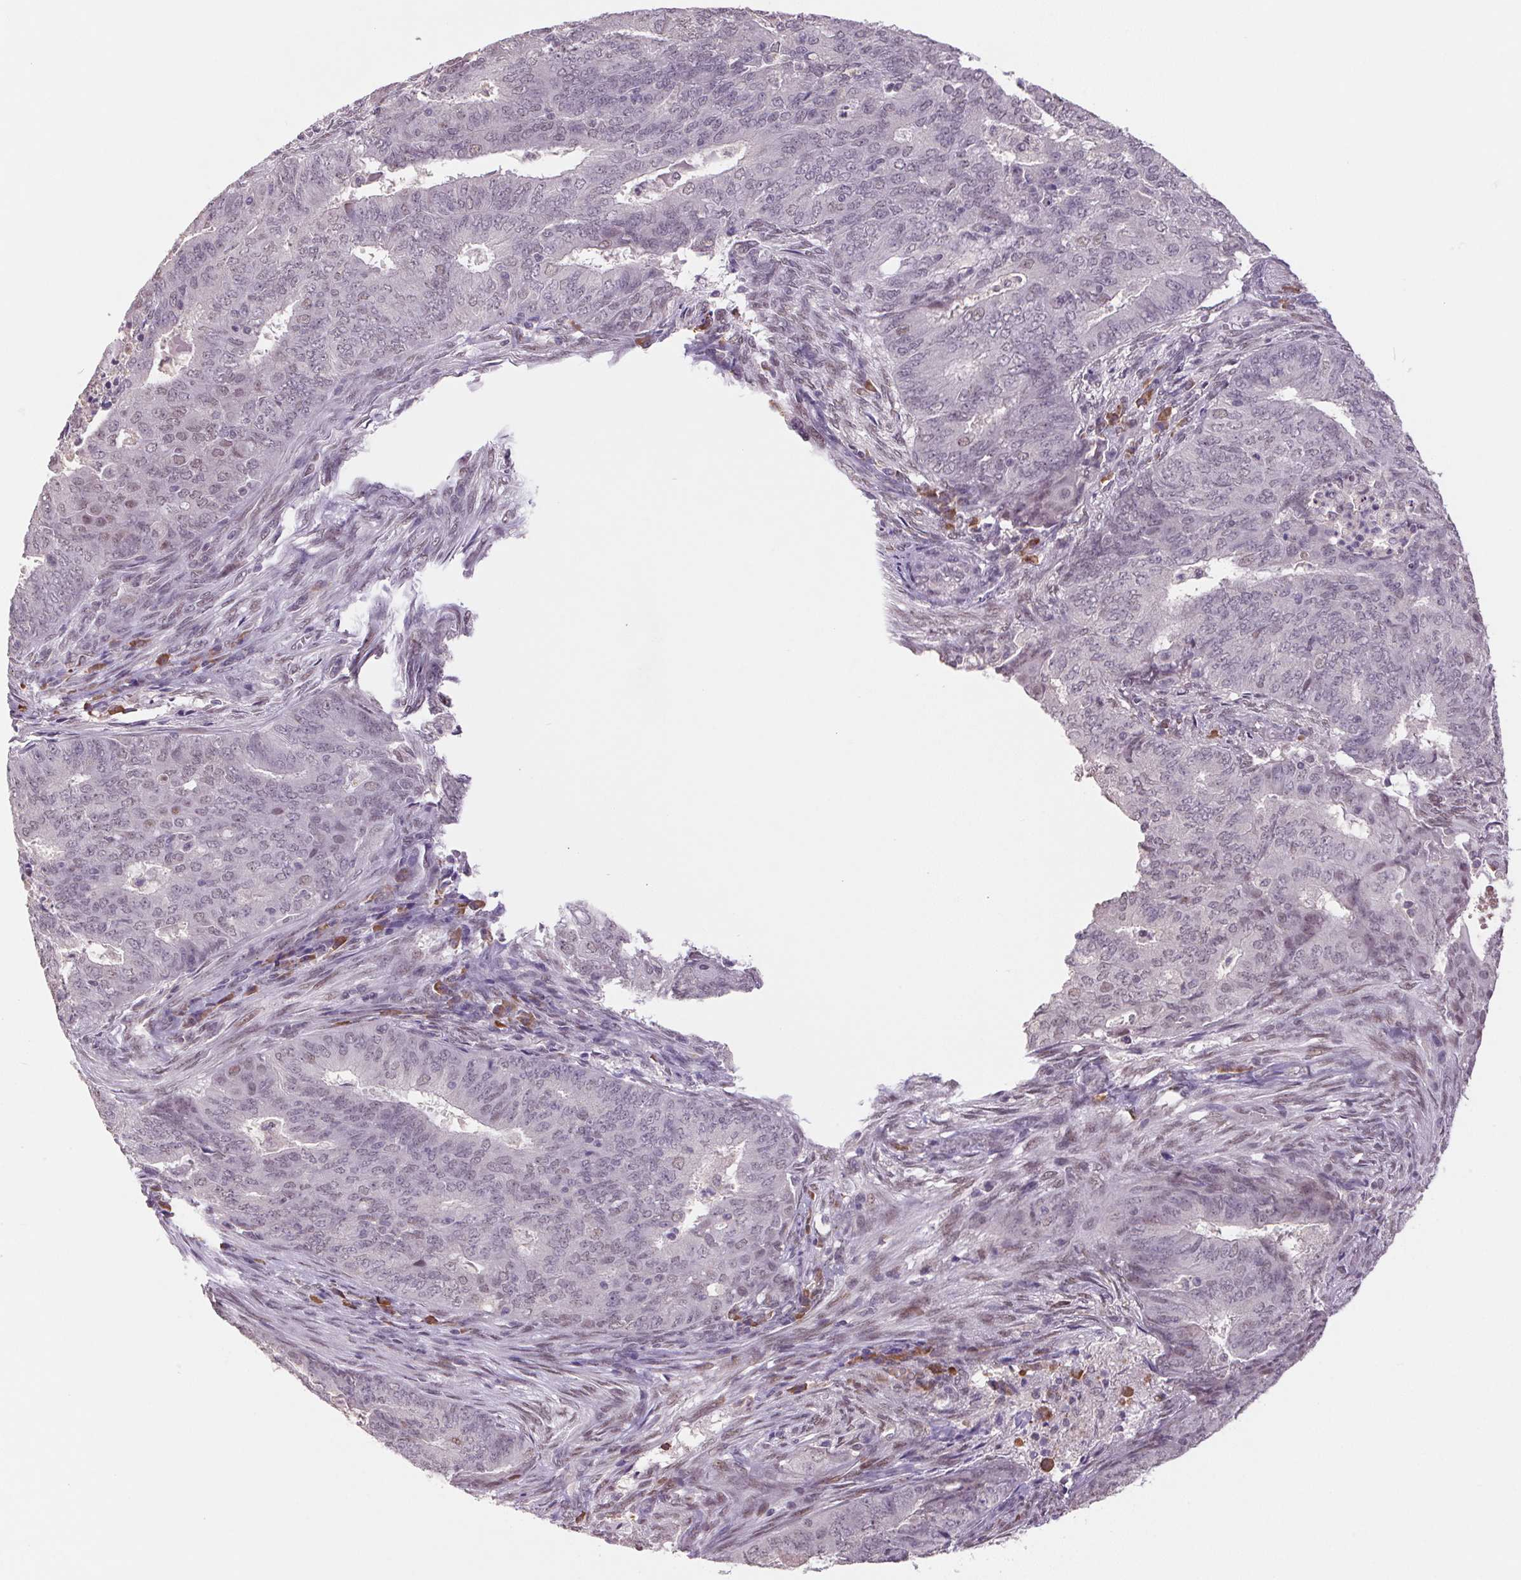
{"staining": {"intensity": "negative", "quantity": "none", "location": "none"}, "tissue": "endometrial cancer", "cell_type": "Tumor cells", "image_type": "cancer", "snomed": [{"axis": "morphology", "description": "Adenocarcinoma, NOS"}, {"axis": "topography", "description": "Endometrium"}], "caption": "Tumor cells are negative for protein expression in human adenocarcinoma (endometrial).", "gene": "ZBTB4", "patient": {"sex": "female", "age": 62}}